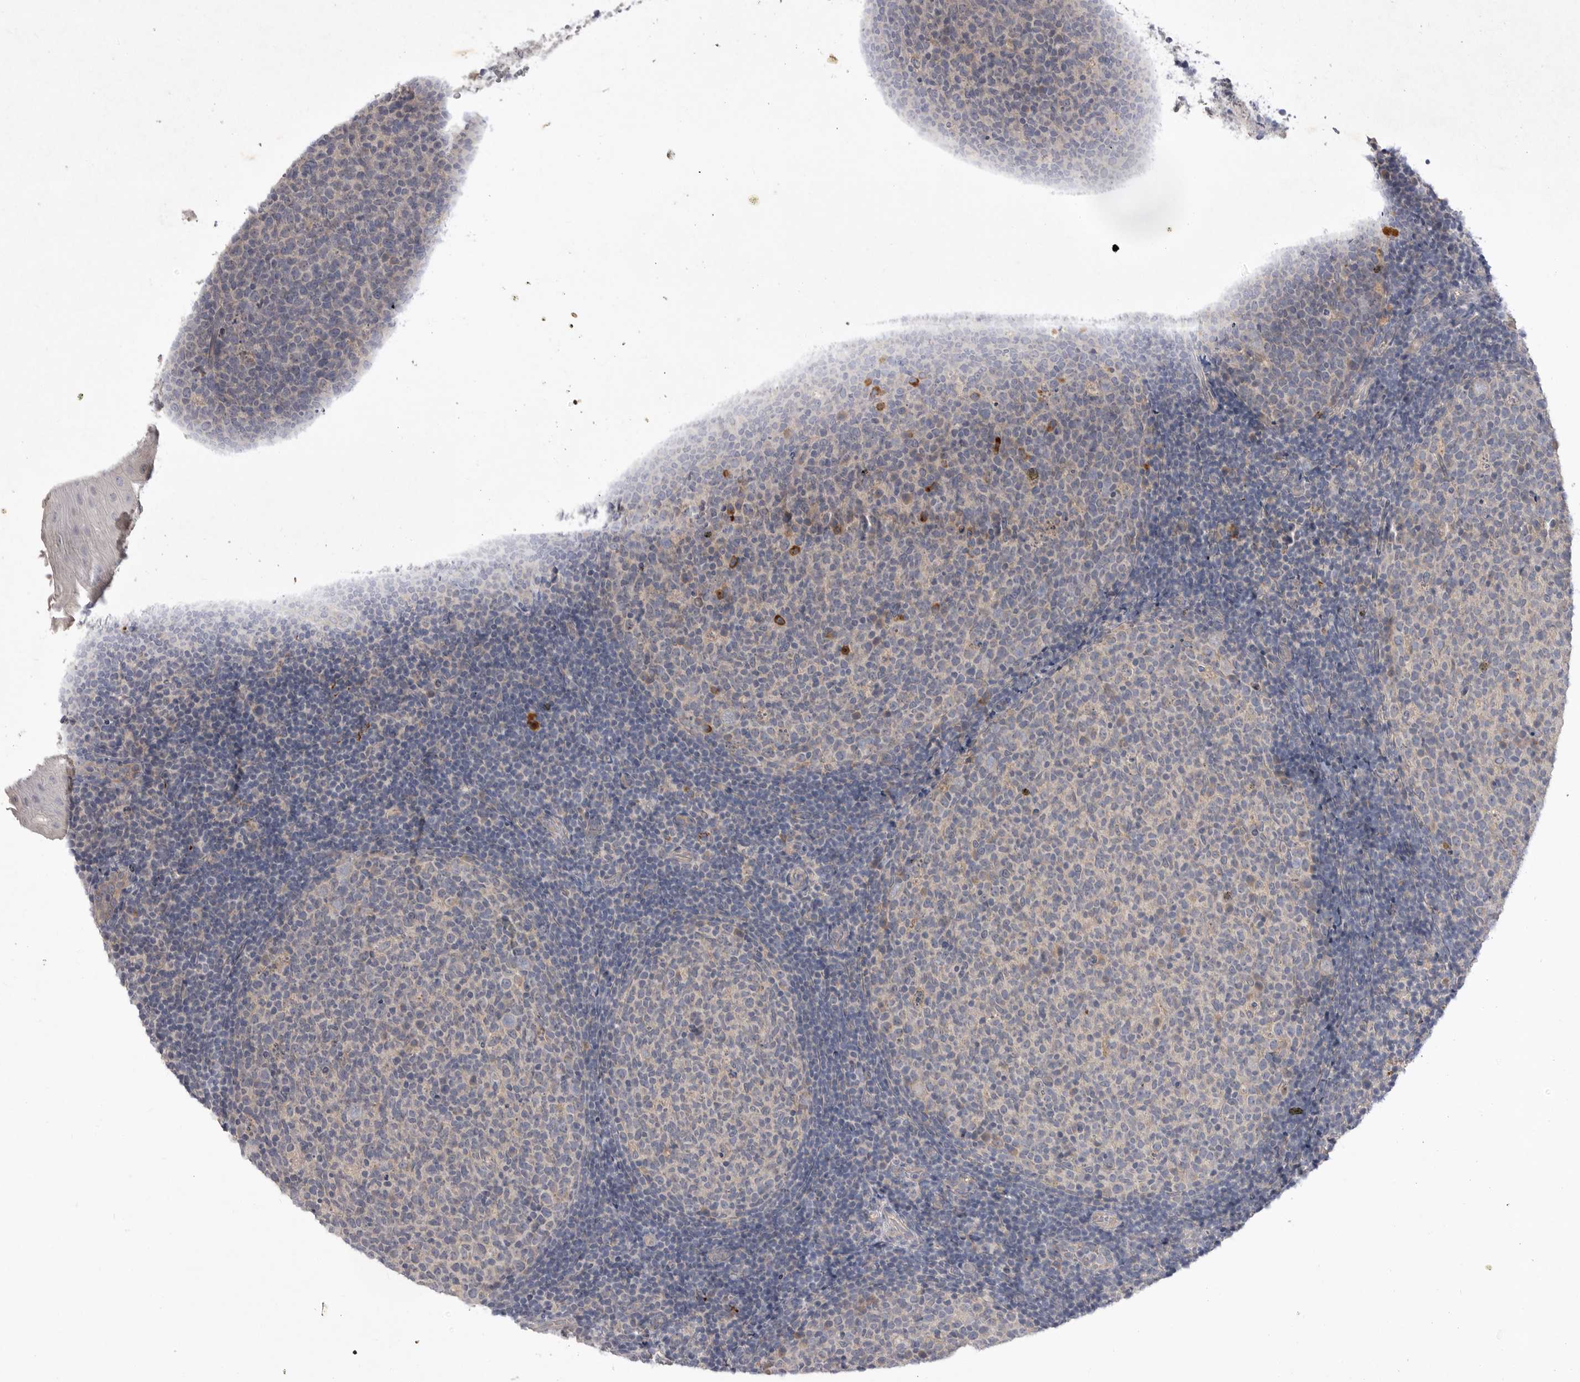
{"staining": {"intensity": "negative", "quantity": "none", "location": "none"}, "tissue": "tonsil", "cell_type": "Germinal center cells", "image_type": "normal", "snomed": [{"axis": "morphology", "description": "Normal tissue, NOS"}, {"axis": "topography", "description": "Tonsil"}], "caption": "Human tonsil stained for a protein using IHC demonstrates no expression in germinal center cells.", "gene": "DHDDS", "patient": {"sex": "female", "age": 19}}